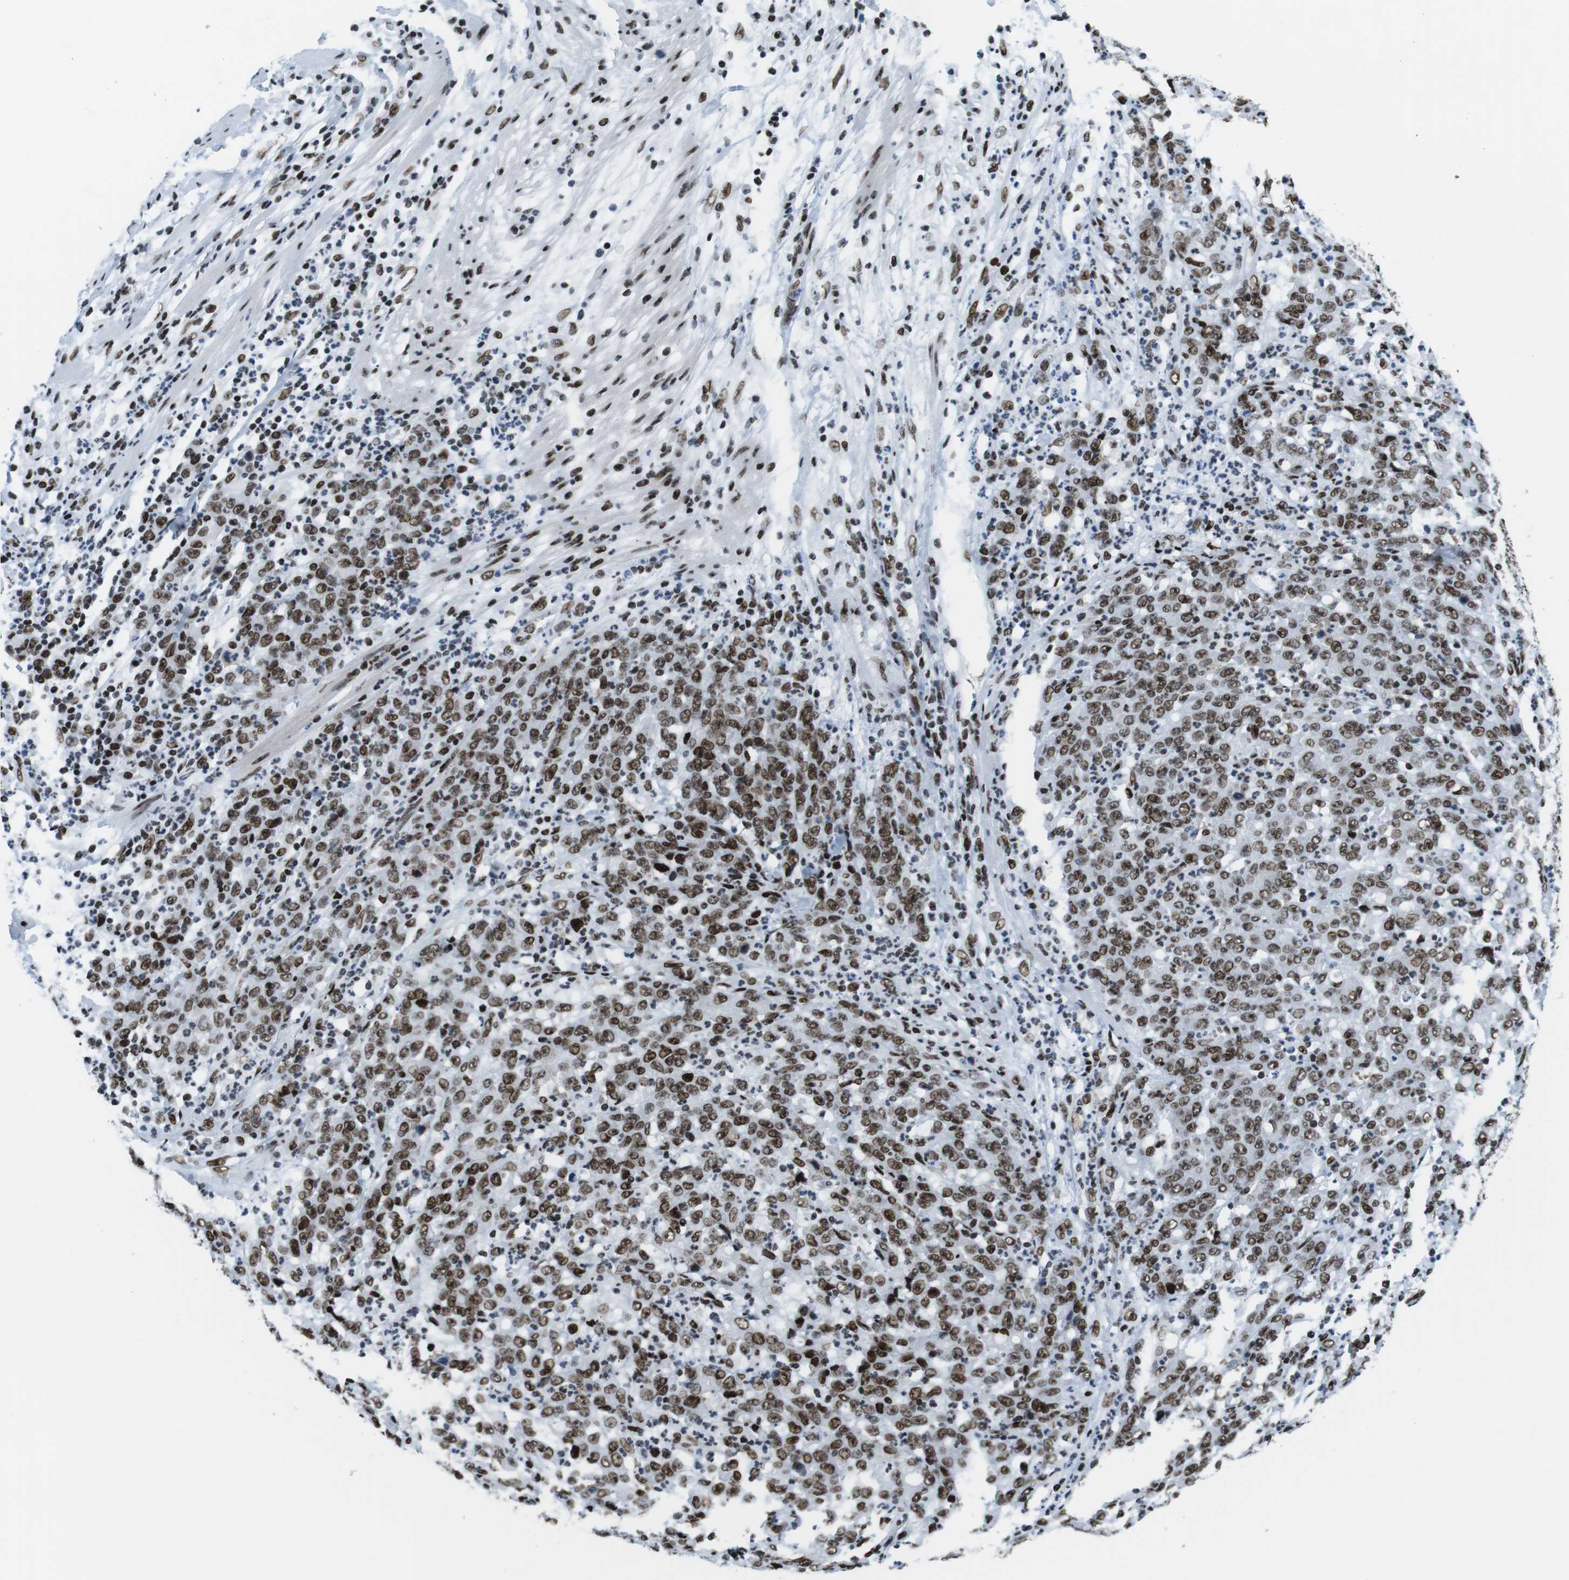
{"staining": {"intensity": "moderate", "quantity": ">75%", "location": "nuclear"}, "tissue": "stomach cancer", "cell_type": "Tumor cells", "image_type": "cancer", "snomed": [{"axis": "morphology", "description": "Adenocarcinoma, NOS"}, {"axis": "topography", "description": "Stomach, lower"}], "caption": "Approximately >75% of tumor cells in stomach cancer demonstrate moderate nuclear protein positivity as visualized by brown immunohistochemical staining.", "gene": "CITED2", "patient": {"sex": "female", "age": 71}}